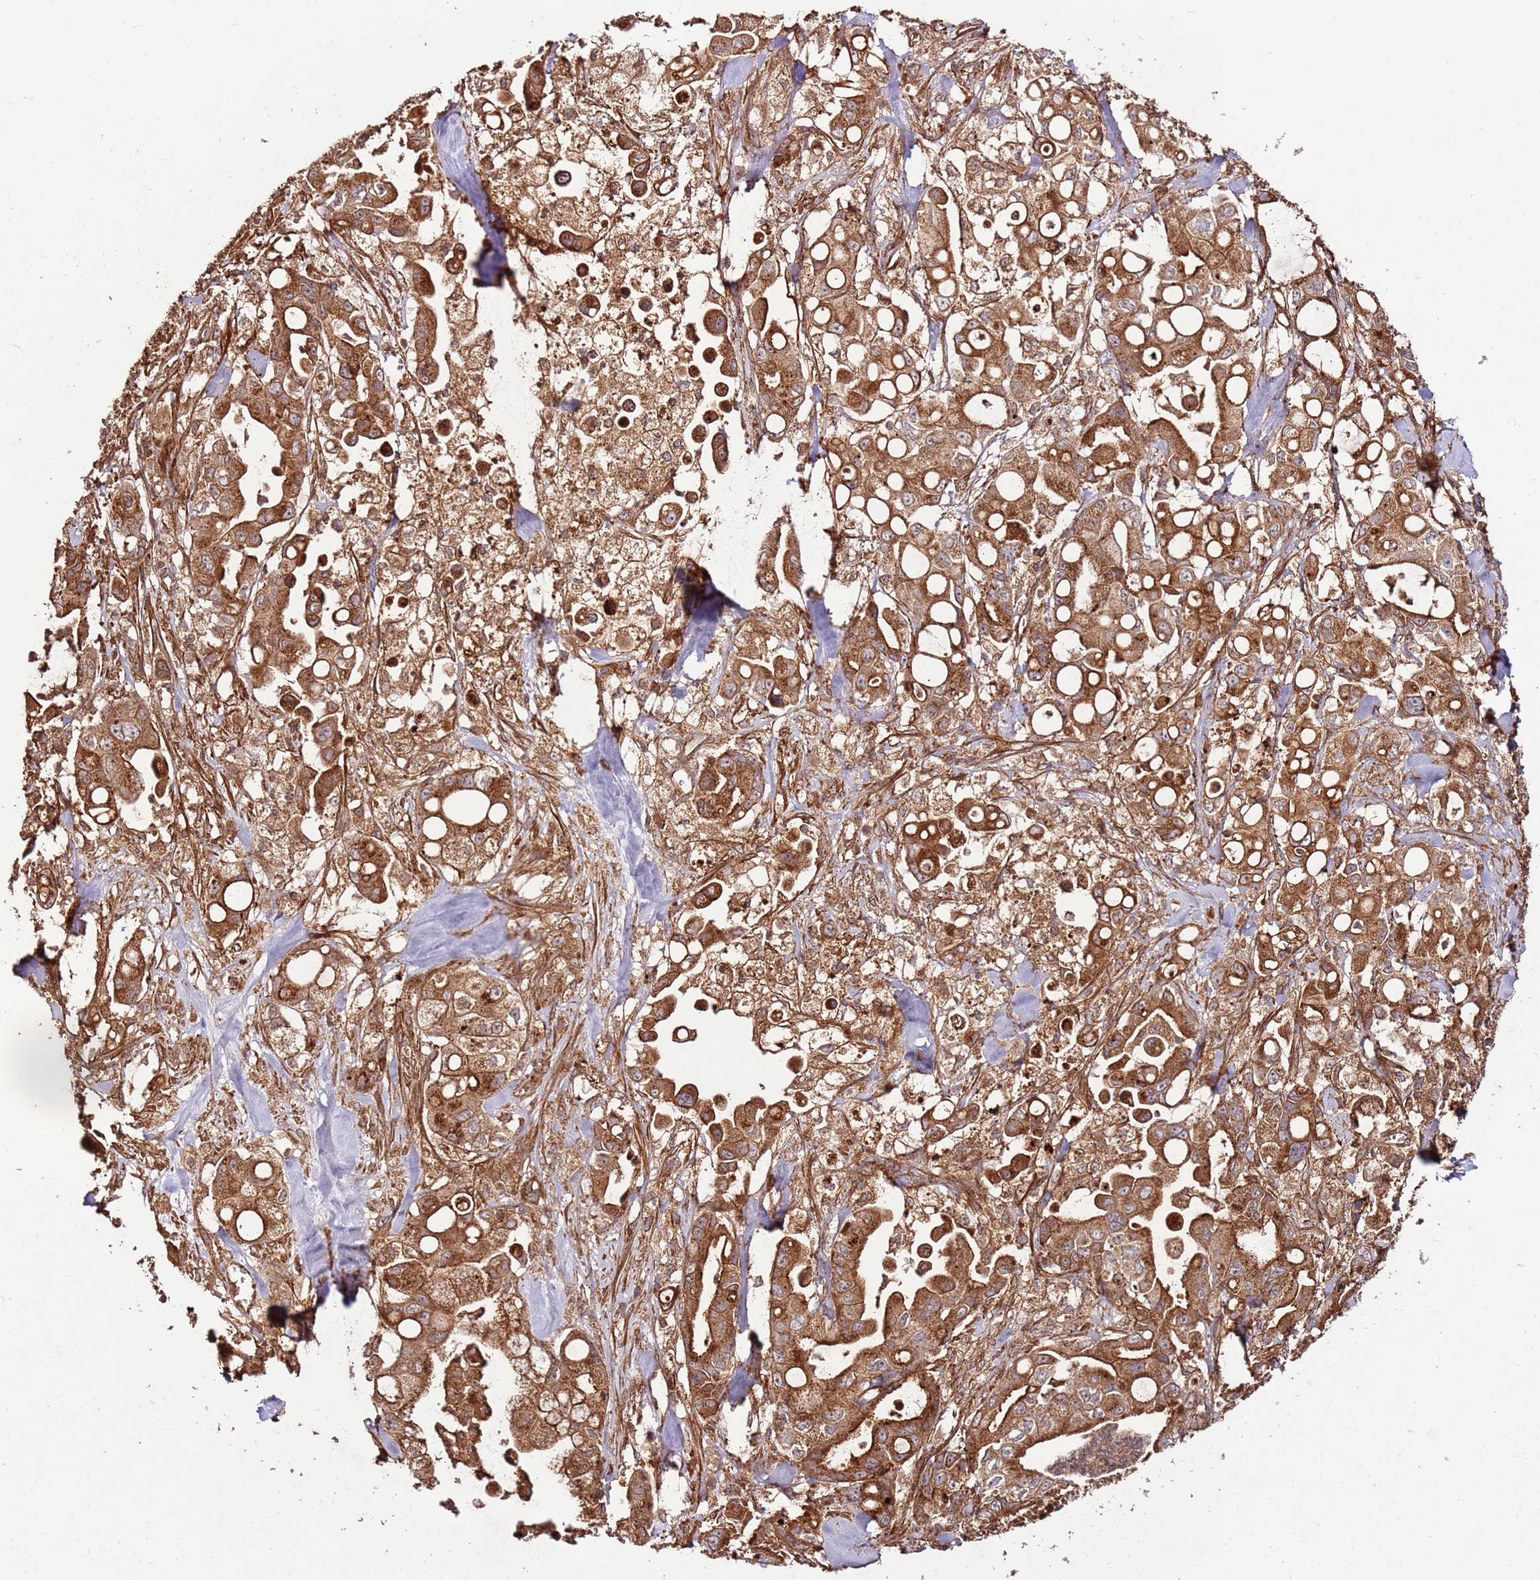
{"staining": {"intensity": "strong", "quantity": ">75%", "location": "cytoplasmic/membranous"}, "tissue": "pancreatic cancer", "cell_type": "Tumor cells", "image_type": "cancer", "snomed": [{"axis": "morphology", "description": "Adenocarcinoma, NOS"}, {"axis": "topography", "description": "Pancreas"}], "caption": "Immunohistochemical staining of human pancreatic cancer (adenocarcinoma) exhibits high levels of strong cytoplasmic/membranous protein expression in about >75% of tumor cells.", "gene": "FAM186A", "patient": {"sex": "male", "age": 68}}